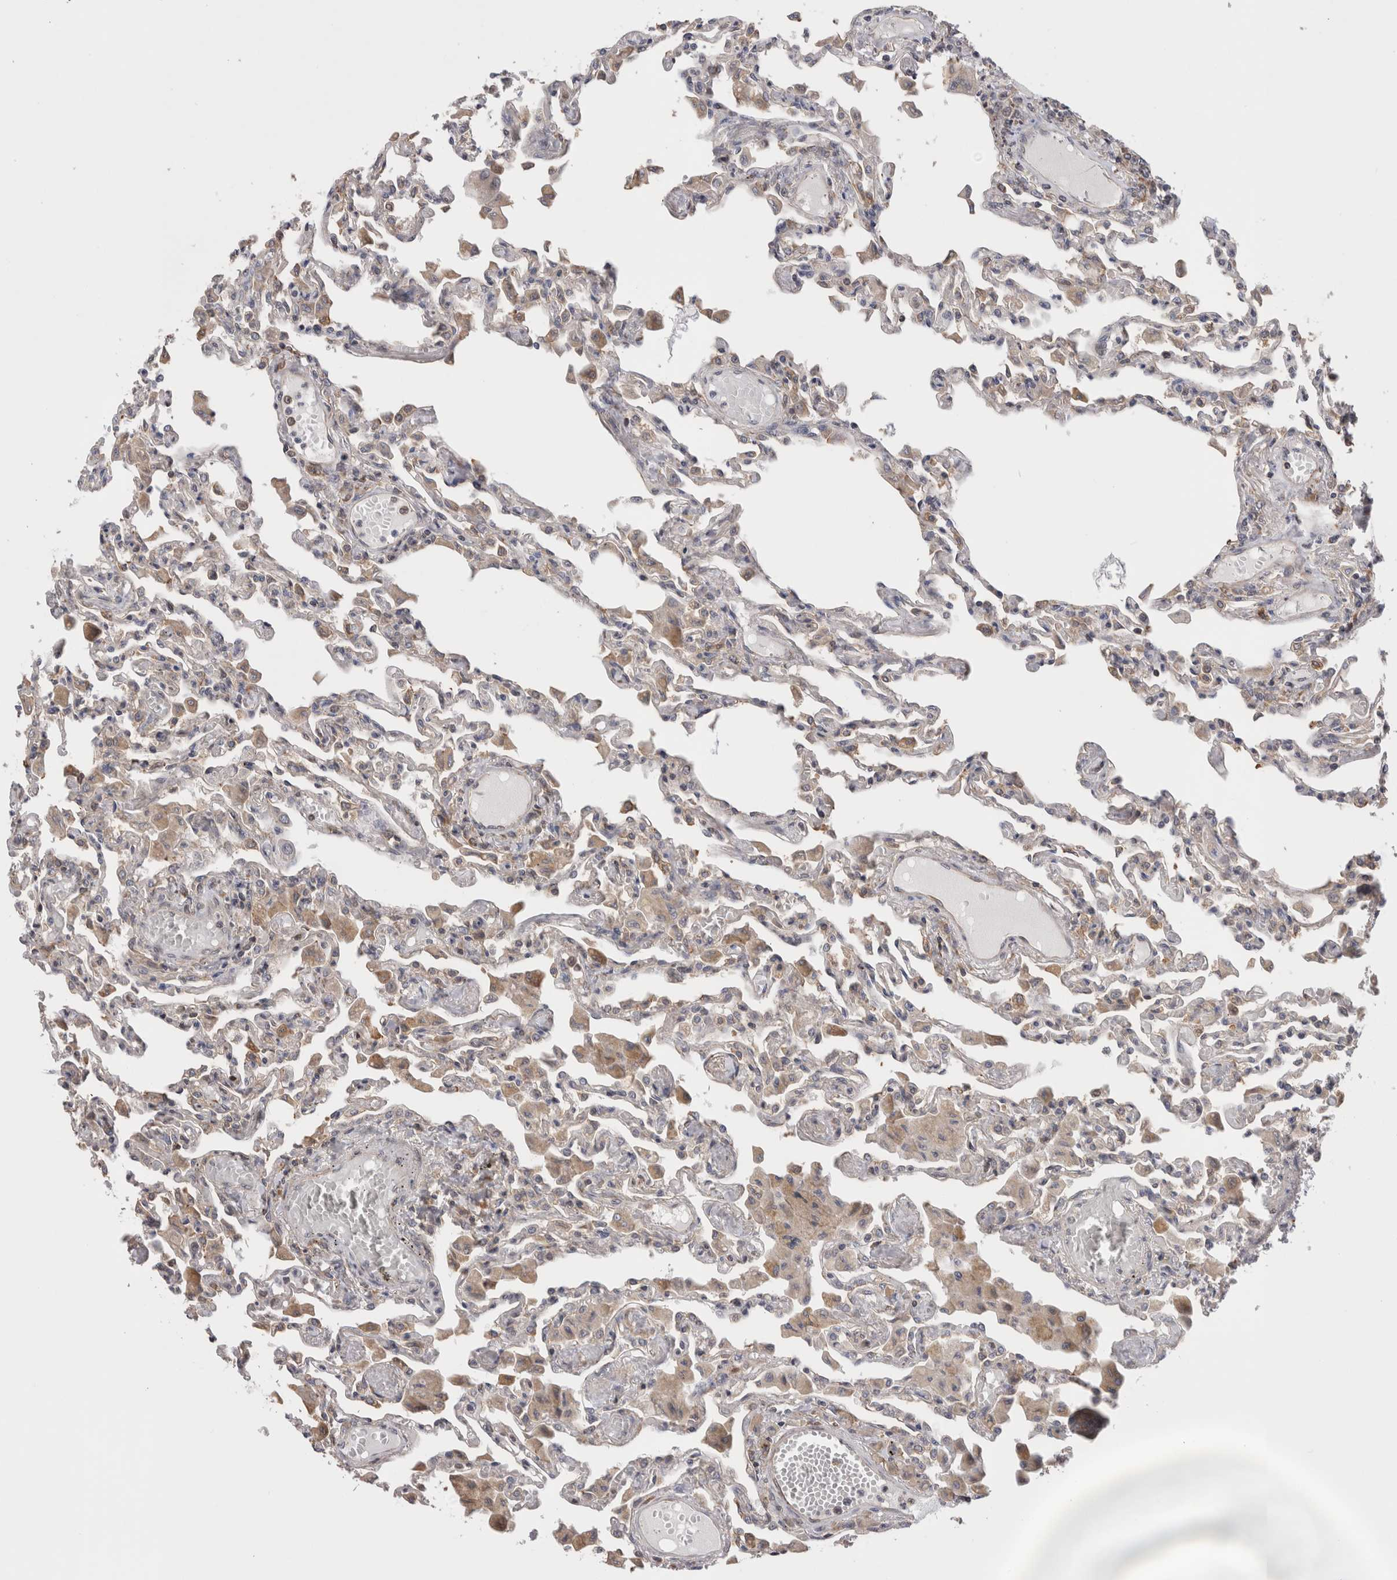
{"staining": {"intensity": "moderate", "quantity": "<25%", "location": "cytoplasmic/membranous"}, "tissue": "lung", "cell_type": "Alveolar cells", "image_type": "normal", "snomed": [{"axis": "morphology", "description": "Normal tissue, NOS"}, {"axis": "topography", "description": "Bronchus"}, {"axis": "topography", "description": "Lung"}], "caption": "Protein positivity by immunohistochemistry shows moderate cytoplasmic/membranous expression in approximately <25% of alveolar cells in benign lung.", "gene": "SMAP2", "patient": {"sex": "female", "age": 49}}